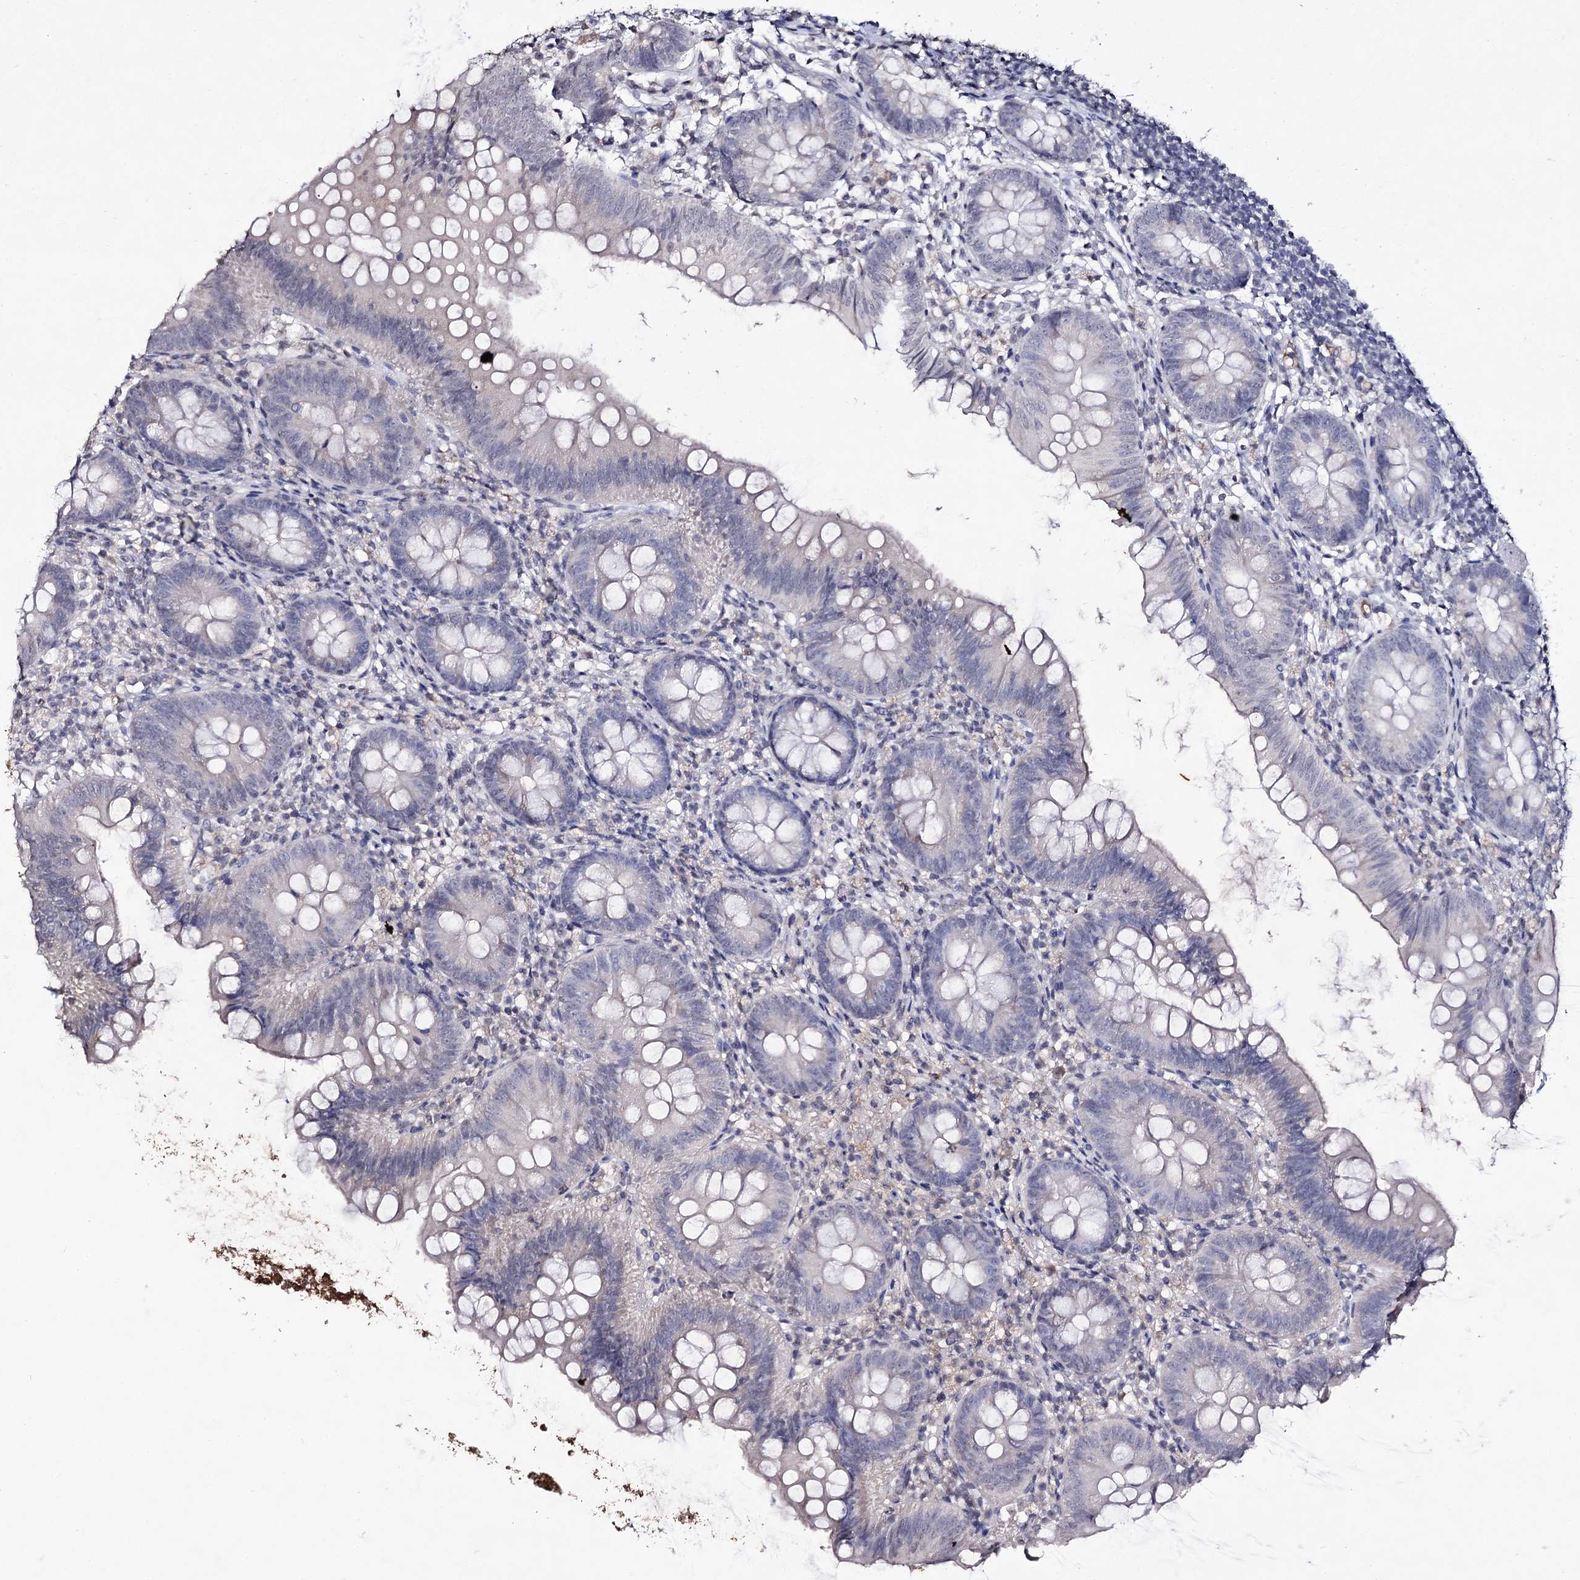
{"staining": {"intensity": "negative", "quantity": "none", "location": "none"}, "tissue": "appendix", "cell_type": "Glandular cells", "image_type": "normal", "snomed": [{"axis": "morphology", "description": "Normal tissue, NOS"}, {"axis": "topography", "description": "Appendix"}], "caption": "This is an IHC photomicrograph of benign human appendix. There is no staining in glandular cells.", "gene": "PLIN1", "patient": {"sex": "female", "age": 62}}